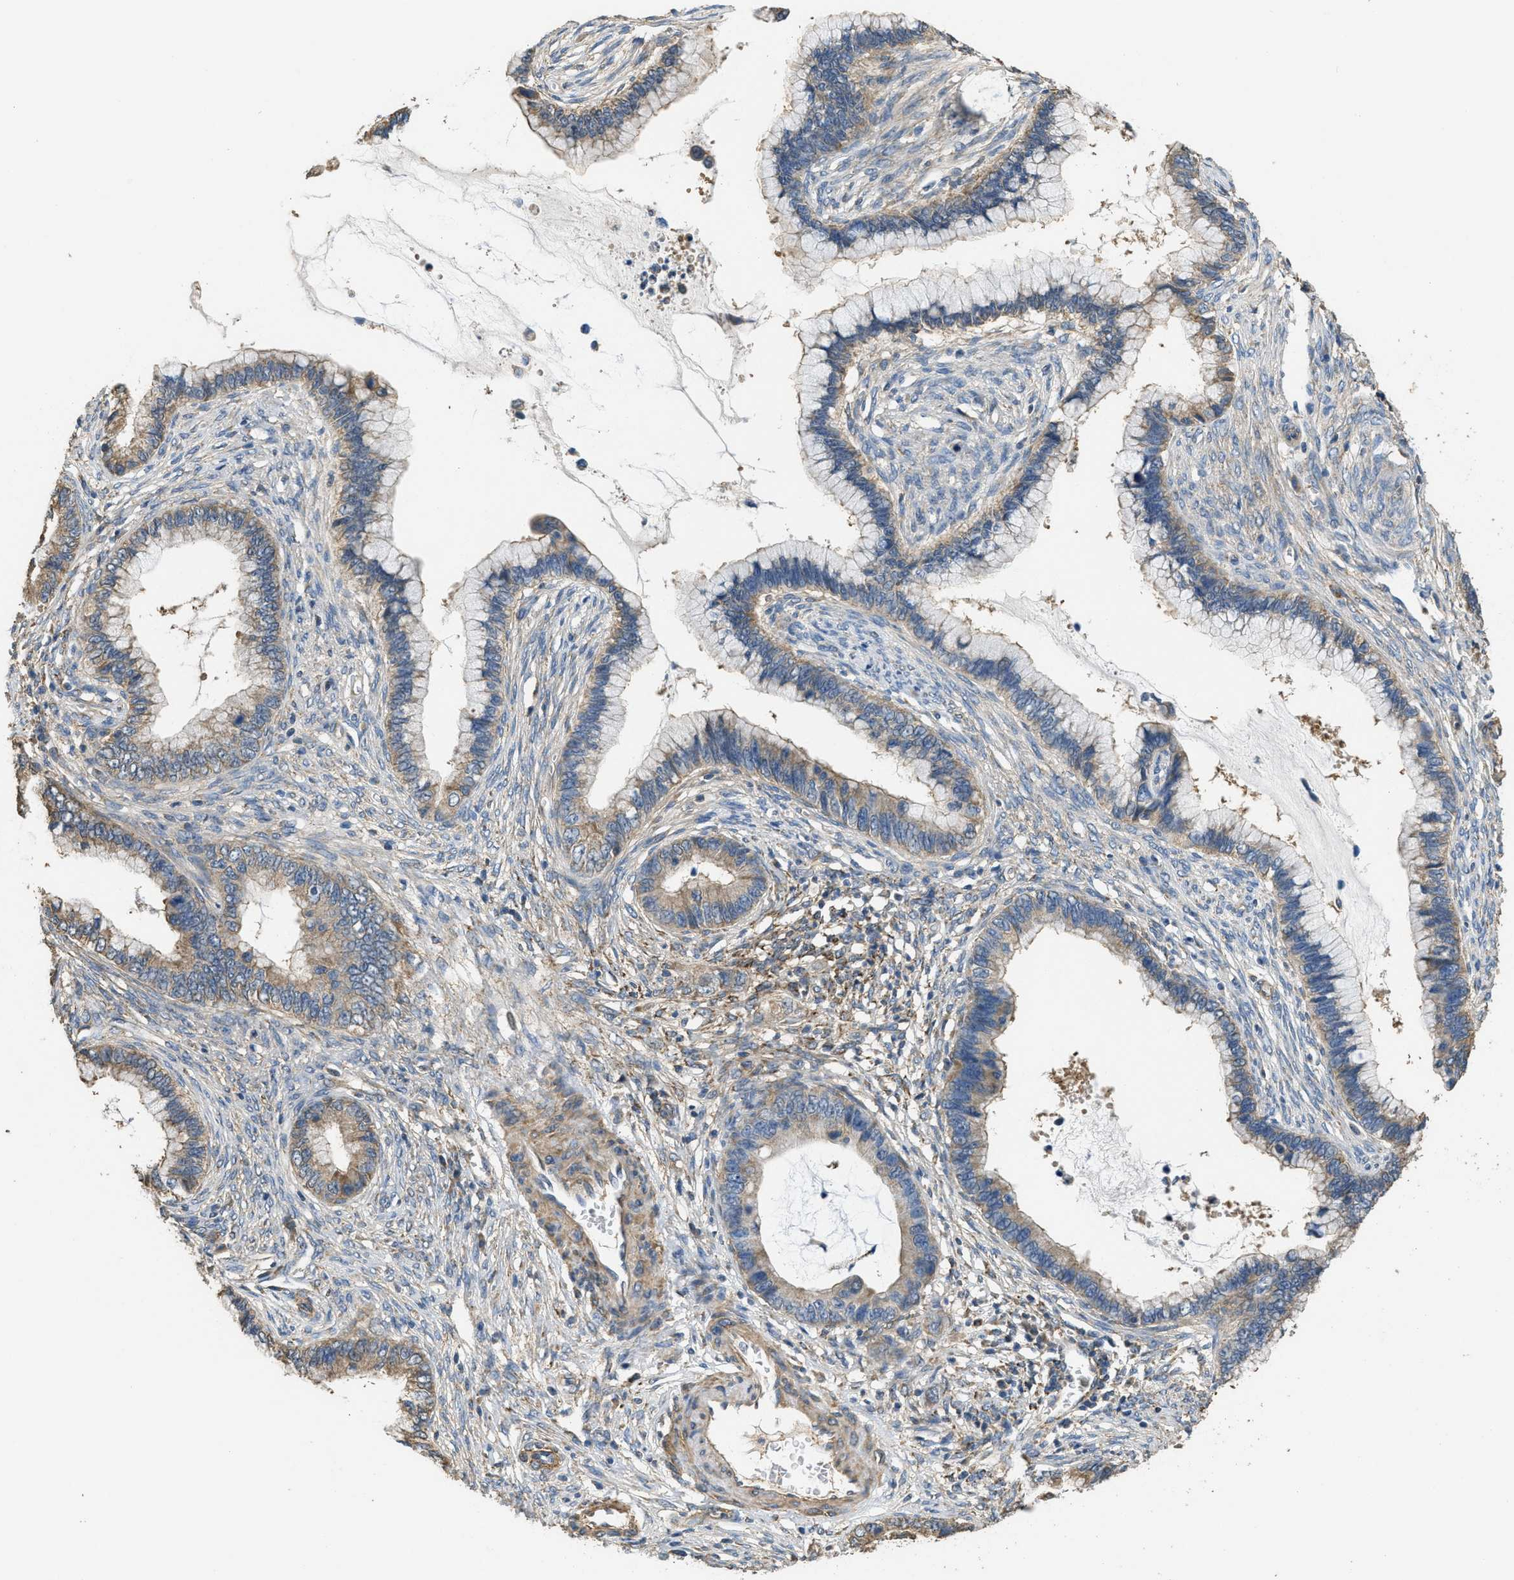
{"staining": {"intensity": "weak", "quantity": ">75%", "location": "cytoplasmic/membranous"}, "tissue": "cervical cancer", "cell_type": "Tumor cells", "image_type": "cancer", "snomed": [{"axis": "morphology", "description": "Adenocarcinoma, NOS"}, {"axis": "topography", "description": "Cervix"}], "caption": "Immunohistochemistry (IHC) of human cervical cancer (adenocarcinoma) shows low levels of weak cytoplasmic/membranous expression in approximately >75% of tumor cells.", "gene": "THBS2", "patient": {"sex": "female", "age": 44}}